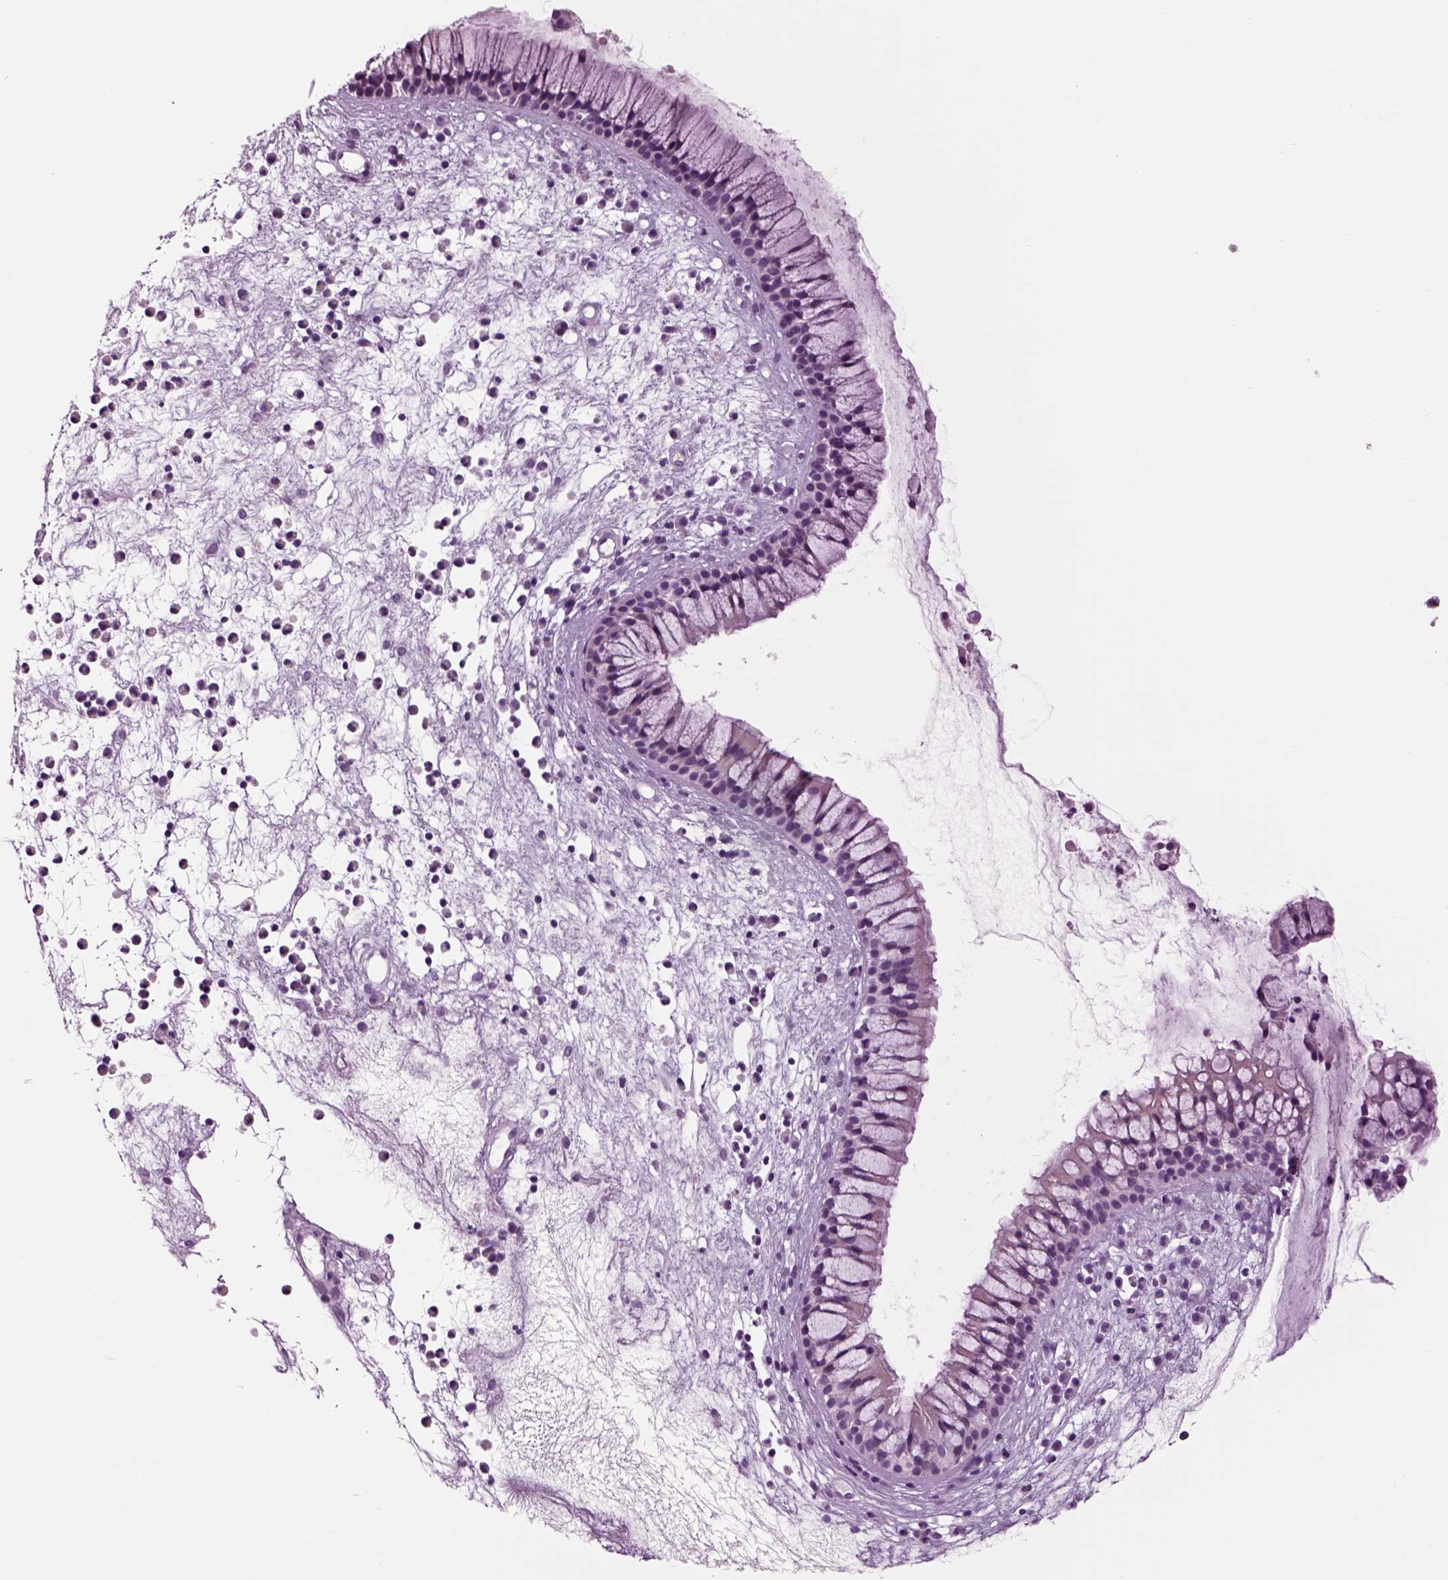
{"staining": {"intensity": "negative", "quantity": "none", "location": "none"}, "tissue": "nasopharynx", "cell_type": "Respiratory epithelial cells", "image_type": "normal", "snomed": [{"axis": "morphology", "description": "Normal tissue, NOS"}, {"axis": "topography", "description": "Nasopharynx"}], "caption": "Respiratory epithelial cells are negative for brown protein staining in benign nasopharynx. (DAB (3,3'-diaminobenzidine) immunohistochemistry (IHC), high magnification).", "gene": "ARHGAP11A", "patient": {"sex": "male", "age": 77}}